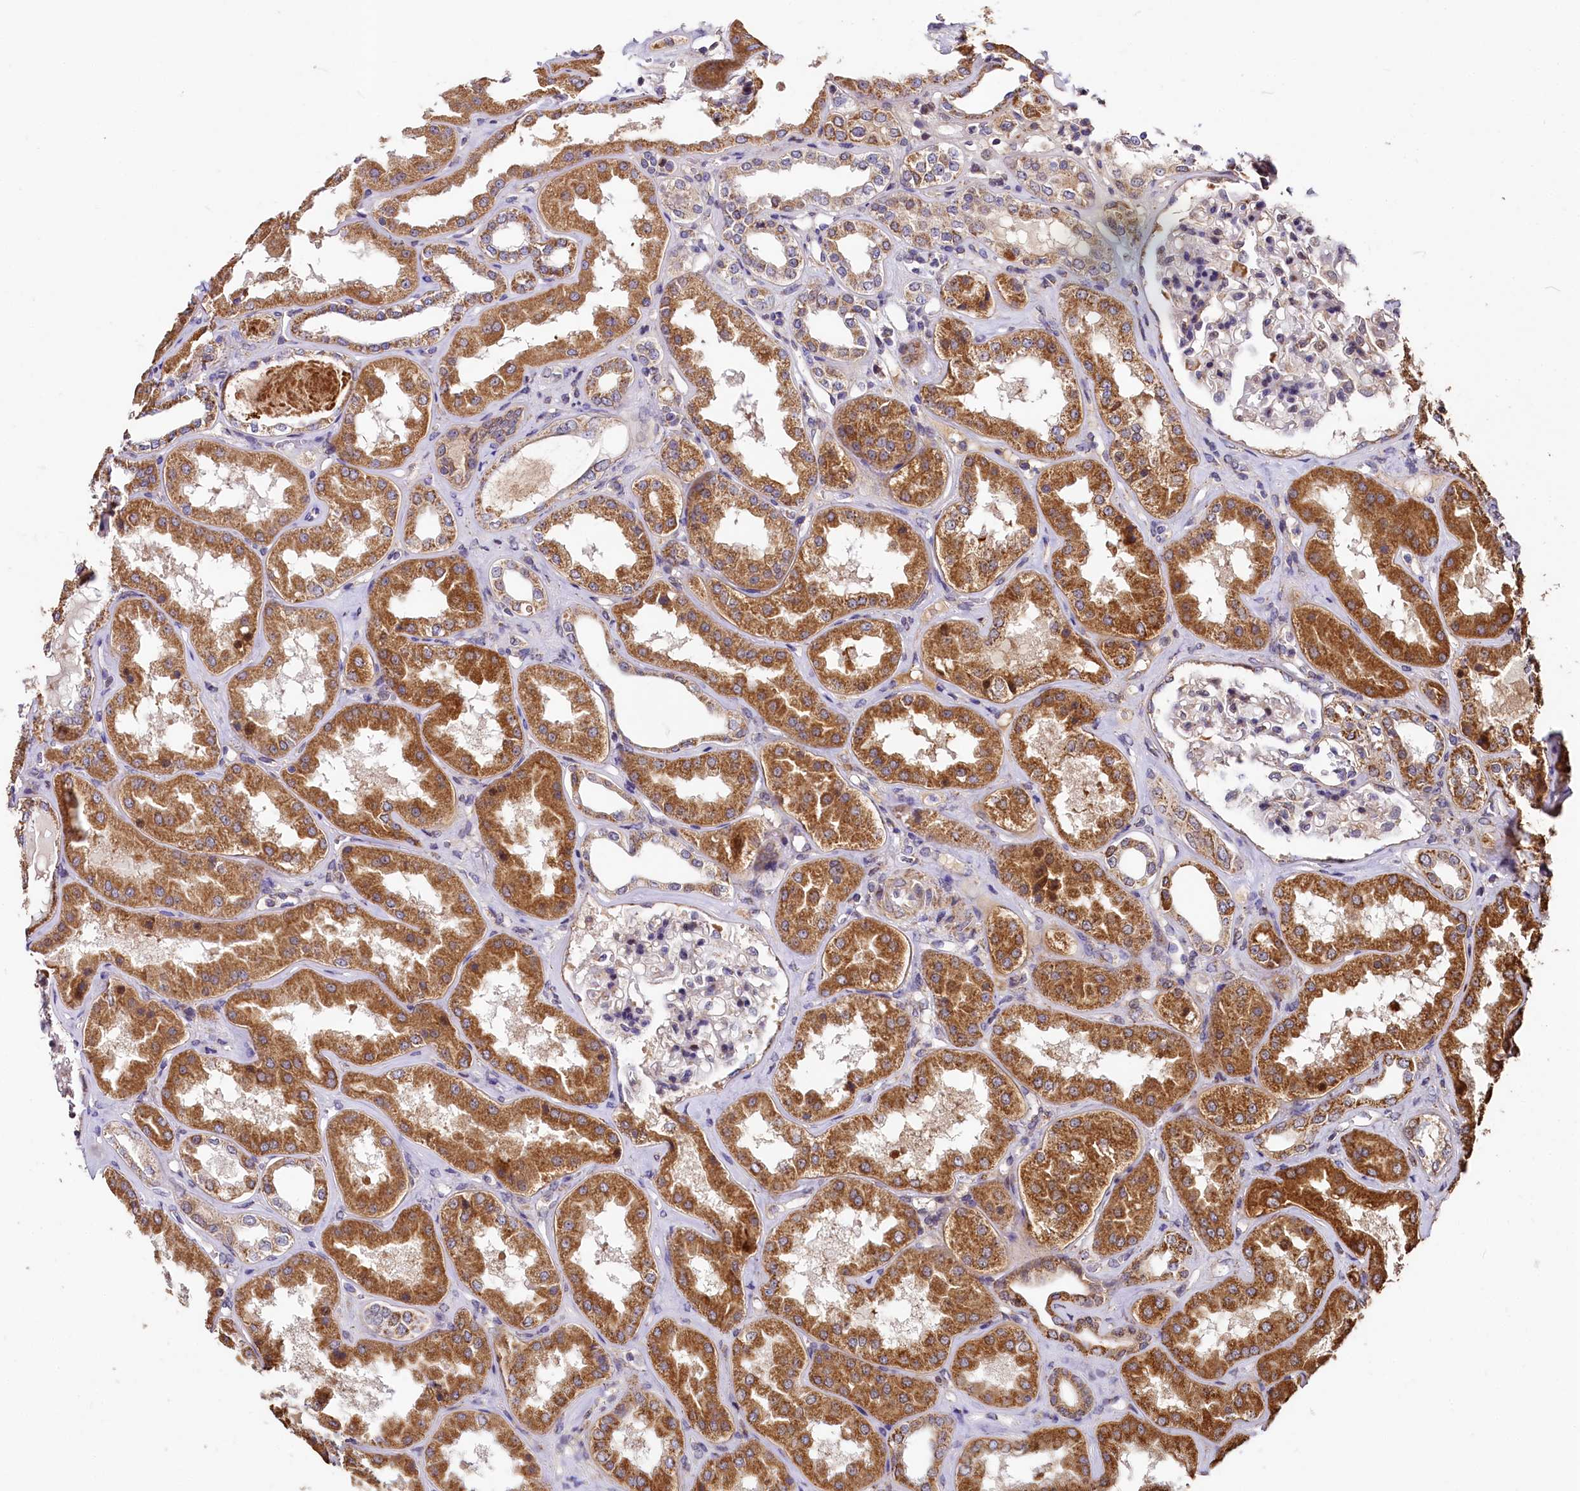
{"staining": {"intensity": "negative", "quantity": "none", "location": "none"}, "tissue": "kidney", "cell_type": "Cells in glomeruli", "image_type": "normal", "snomed": [{"axis": "morphology", "description": "Normal tissue, NOS"}, {"axis": "topography", "description": "Kidney"}], "caption": "Immunohistochemistry (IHC) photomicrograph of normal human kidney stained for a protein (brown), which demonstrates no positivity in cells in glomeruli.", "gene": "SPRYD3", "patient": {"sex": "female", "age": 56}}